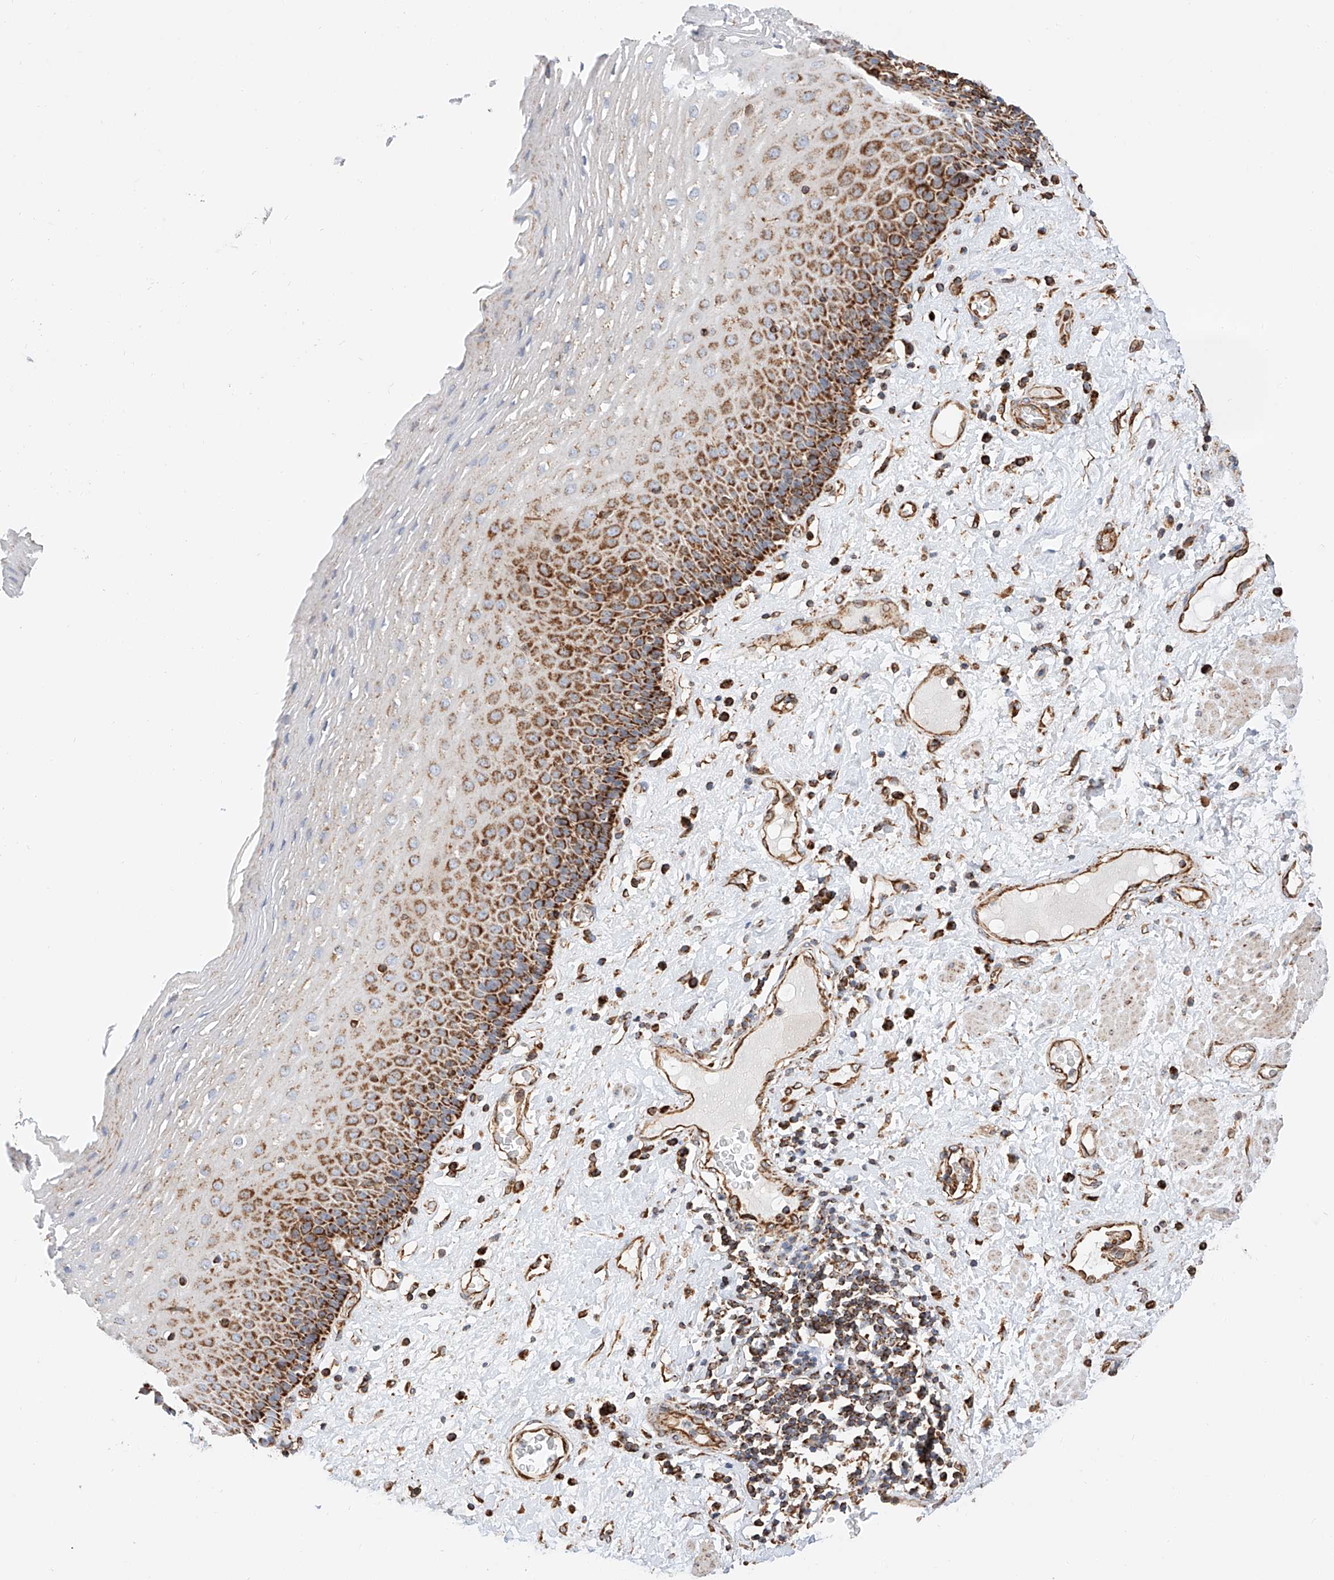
{"staining": {"intensity": "strong", "quantity": ">75%", "location": "cytoplasmic/membranous"}, "tissue": "esophagus", "cell_type": "Squamous epithelial cells", "image_type": "normal", "snomed": [{"axis": "morphology", "description": "Normal tissue, NOS"}, {"axis": "morphology", "description": "Adenocarcinoma, NOS"}, {"axis": "topography", "description": "Esophagus"}], "caption": "Immunohistochemical staining of benign human esophagus exhibits >75% levels of strong cytoplasmic/membranous protein expression in approximately >75% of squamous epithelial cells.", "gene": "NDUFV3", "patient": {"sex": "male", "age": 62}}